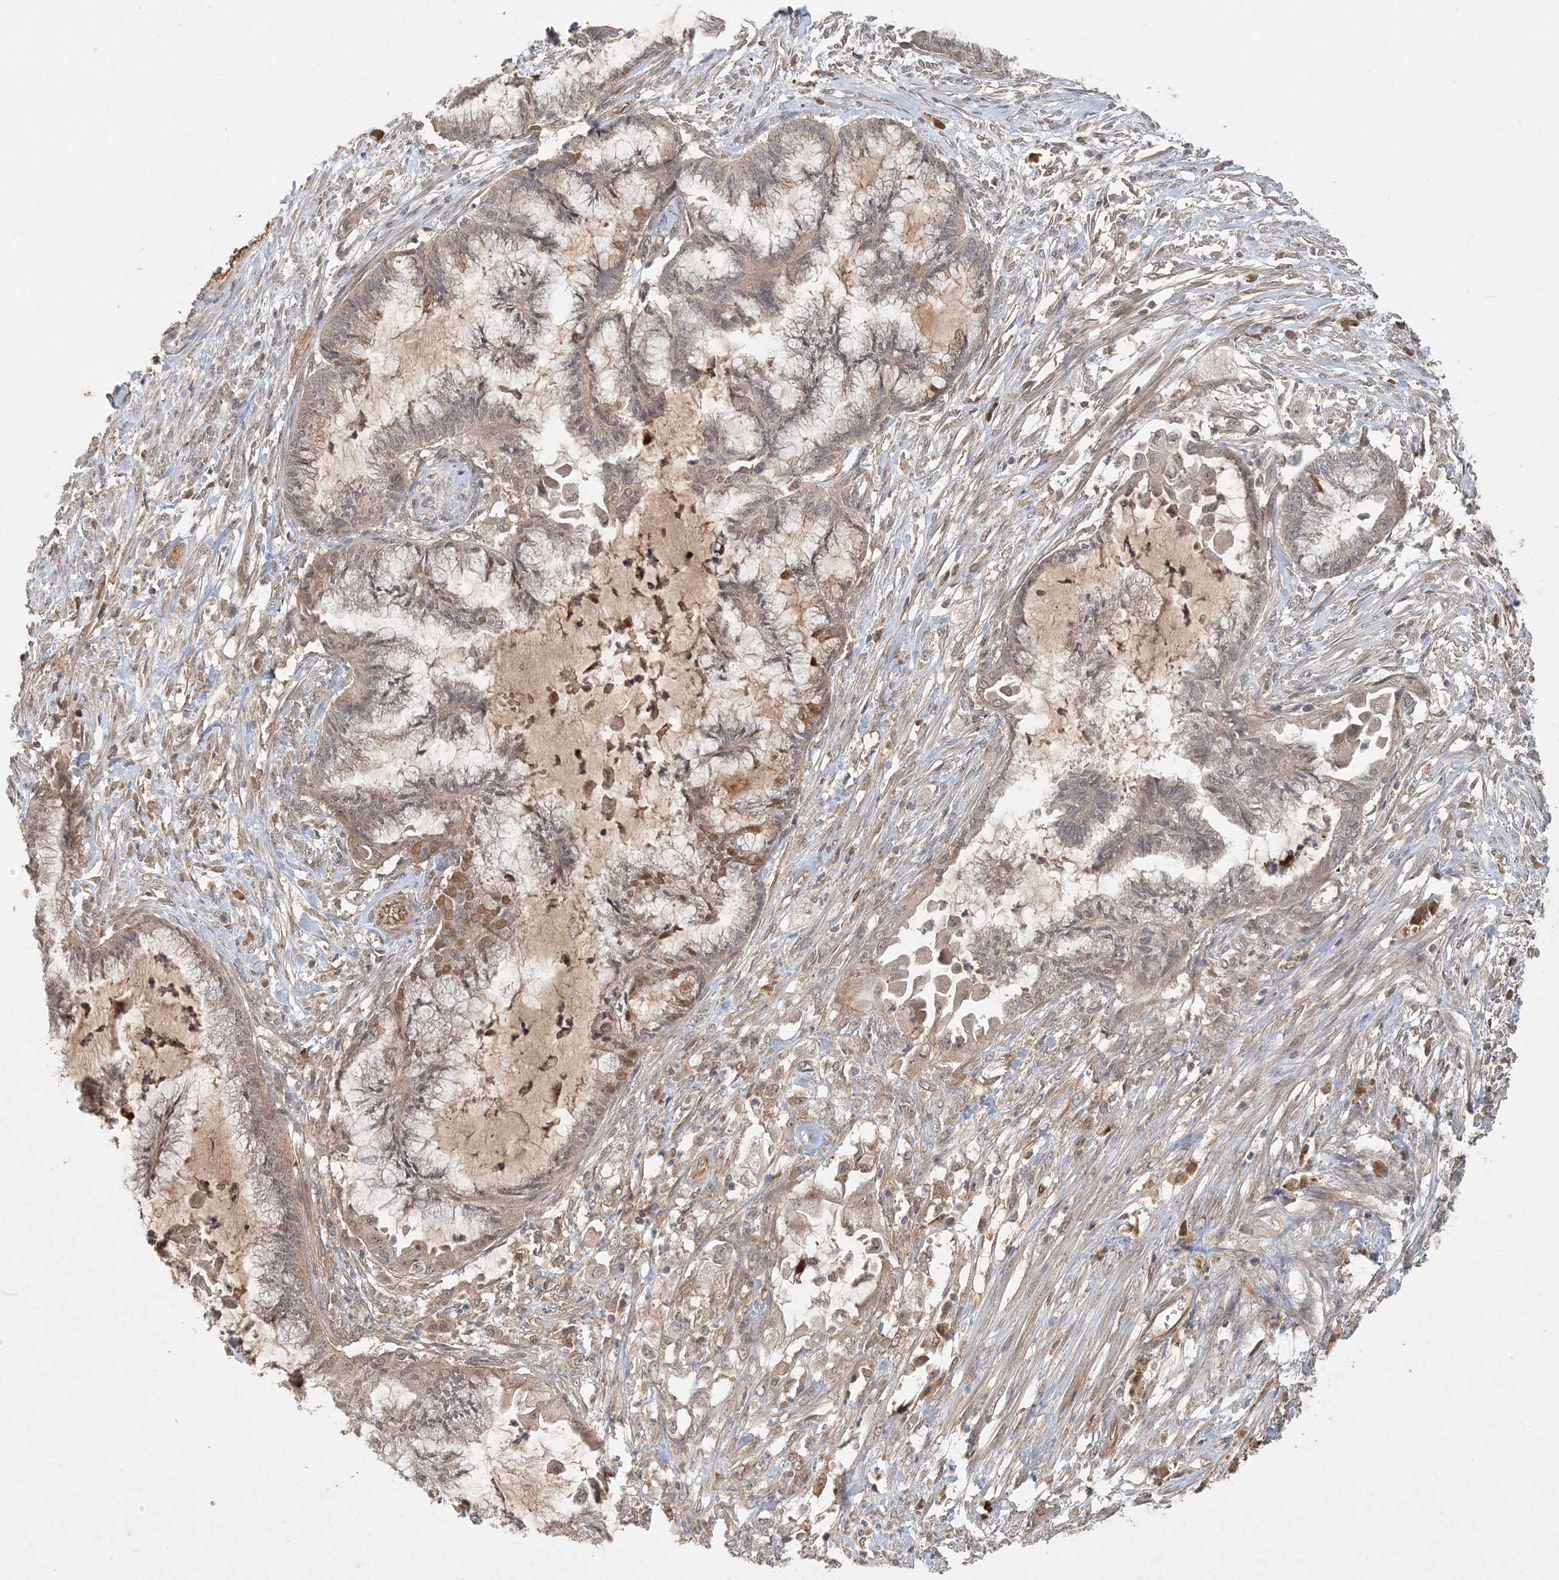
{"staining": {"intensity": "negative", "quantity": "none", "location": "none"}, "tissue": "endometrial cancer", "cell_type": "Tumor cells", "image_type": "cancer", "snomed": [{"axis": "morphology", "description": "Adenocarcinoma, NOS"}, {"axis": "topography", "description": "Endometrium"}], "caption": "Histopathology image shows no significant protein expression in tumor cells of endometrial cancer.", "gene": "ZCCHC4", "patient": {"sex": "female", "age": 86}}